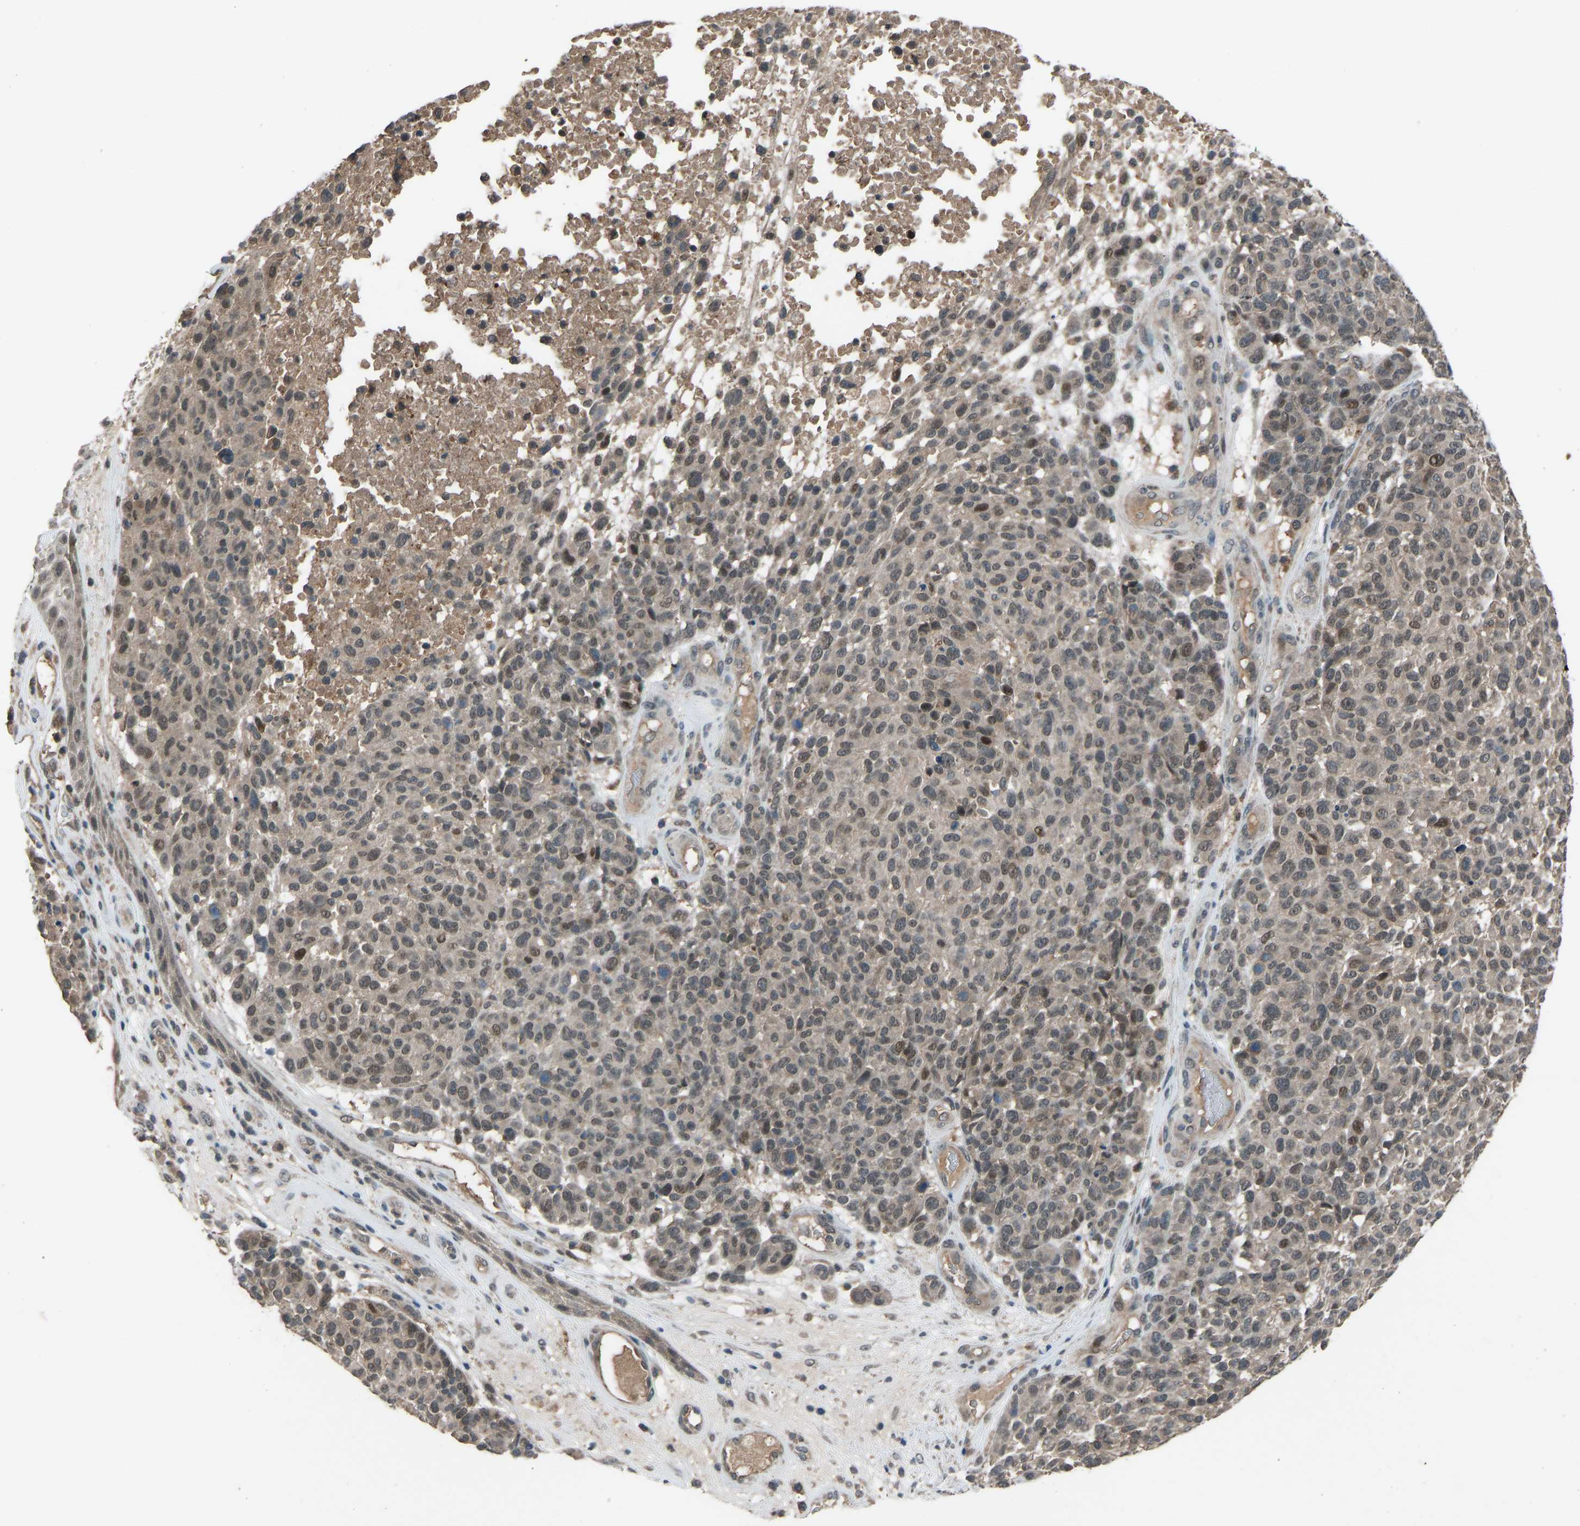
{"staining": {"intensity": "moderate", "quantity": "25%-75%", "location": "cytoplasmic/membranous,nuclear"}, "tissue": "melanoma", "cell_type": "Tumor cells", "image_type": "cancer", "snomed": [{"axis": "morphology", "description": "Malignant melanoma, NOS"}, {"axis": "topography", "description": "Skin"}], "caption": "Malignant melanoma tissue displays moderate cytoplasmic/membranous and nuclear positivity in approximately 25%-75% of tumor cells", "gene": "SLC43A1", "patient": {"sex": "male", "age": 59}}